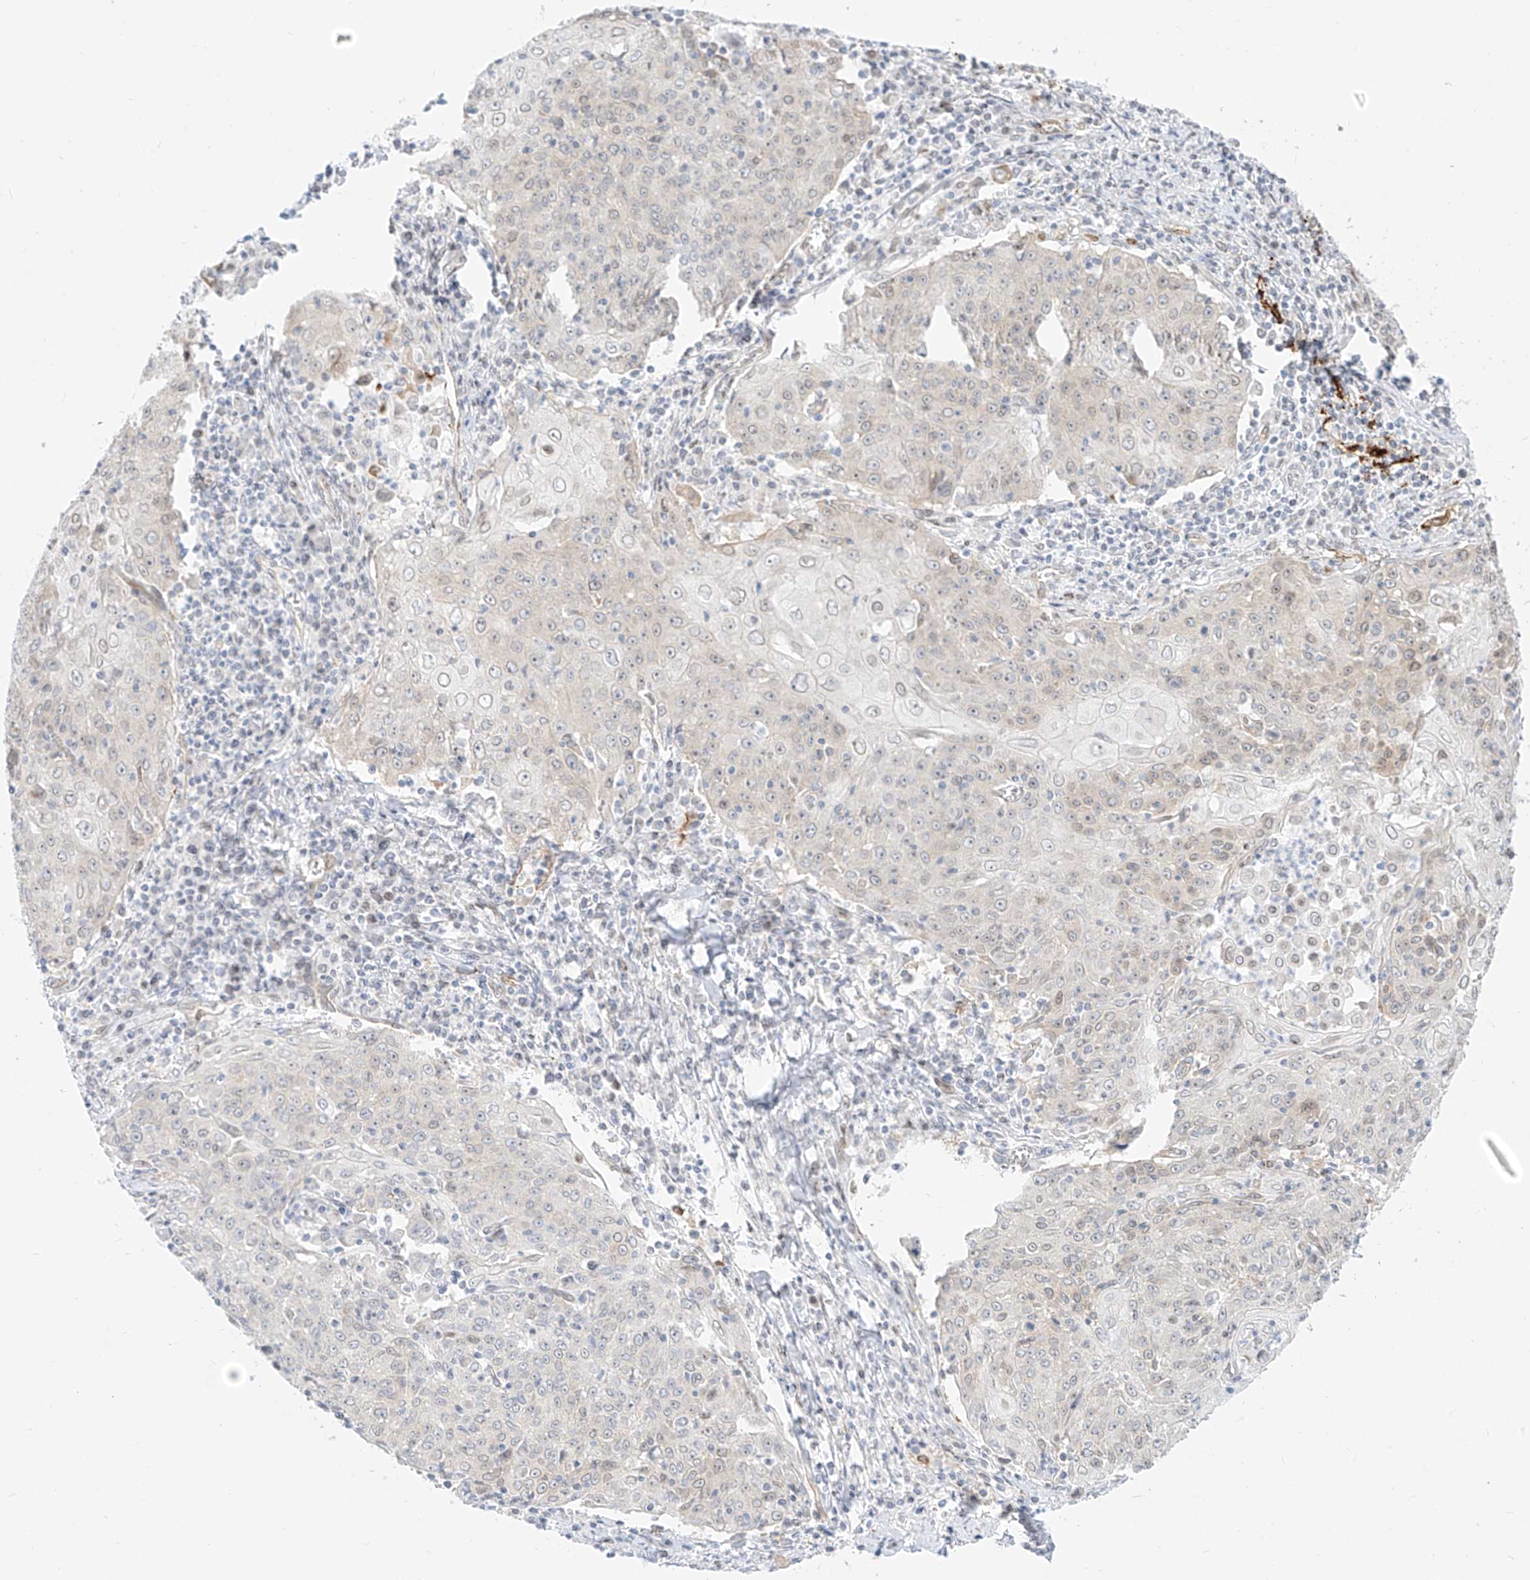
{"staining": {"intensity": "negative", "quantity": "none", "location": "none"}, "tissue": "cervical cancer", "cell_type": "Tumor cells", "image_type": "cancer", "snomed": [{"axis": "morphology", "description": "Squamous cell carcinoma, NOS"}, {"axis": "topography", "description": "Cervix"}], "caption": "Cervical cancer was stained to show a protein in brown. There is no significant staining in tumor cells.", "gene": "NHSL1", "patient": {"sex": "female", "age": 48}}